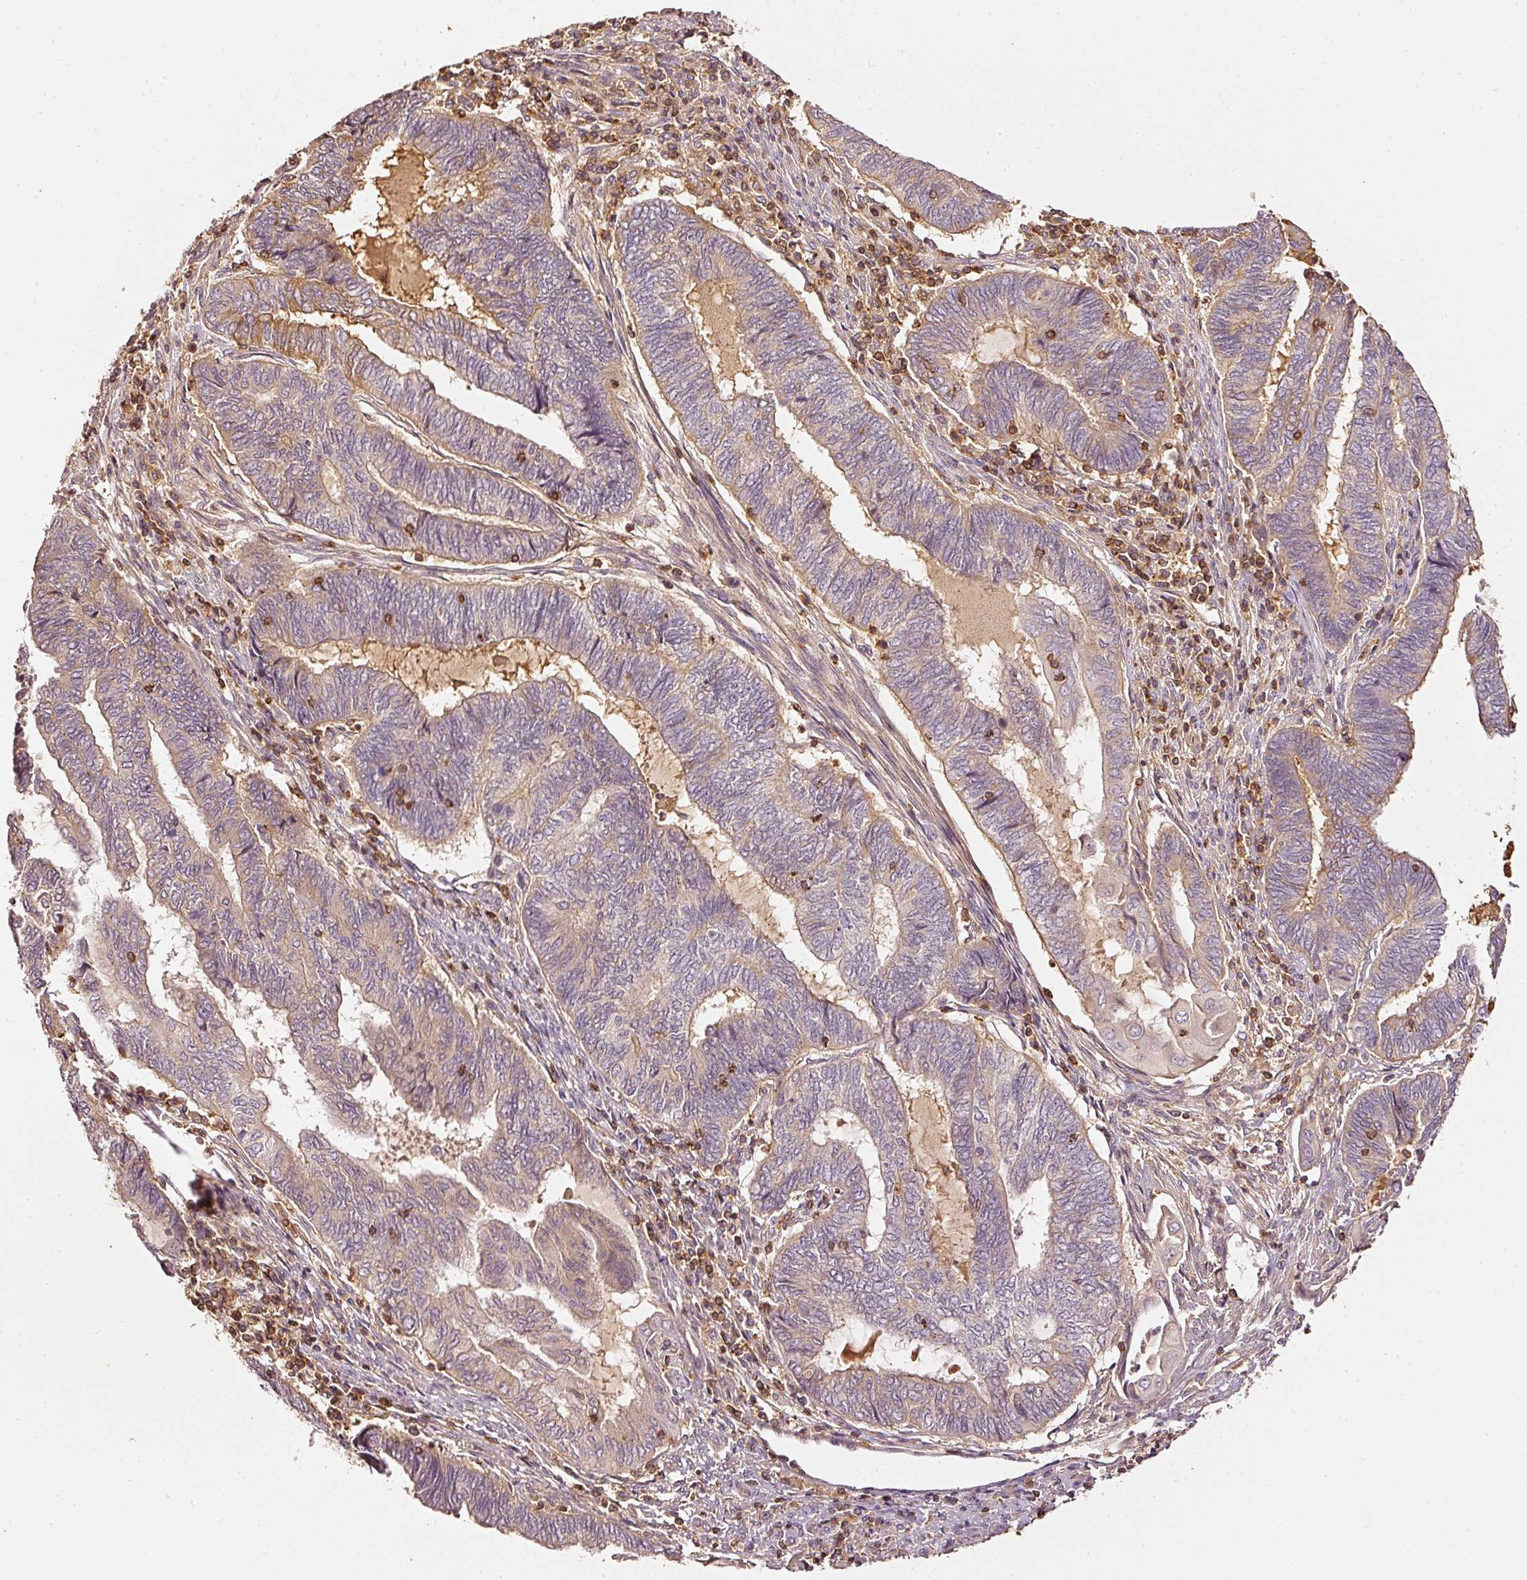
{"staining": {"intensity": "moderate", "quantity": "<25%", "location": "cytoplasmic/membranous"}, "tissue": "endometrial cancer", "cell_type": "Tumor cells", "image_type": "cancer", "snomed": [{"axis": "morphology", "description": "Adenocarcinoma, NOS"}, {"axis": "topography", "description": "Uterus"}, {"axis": "topography", "description": "Endometrium"}], "caption": "Protein analysis of endometrial adenocarcinoma tissue exhibits moderate cytoplasmic/membranous positivity in approximately <25% of tumor cells.", "gene": "EVL", "patient": {"sex": "female", "age": 70}}